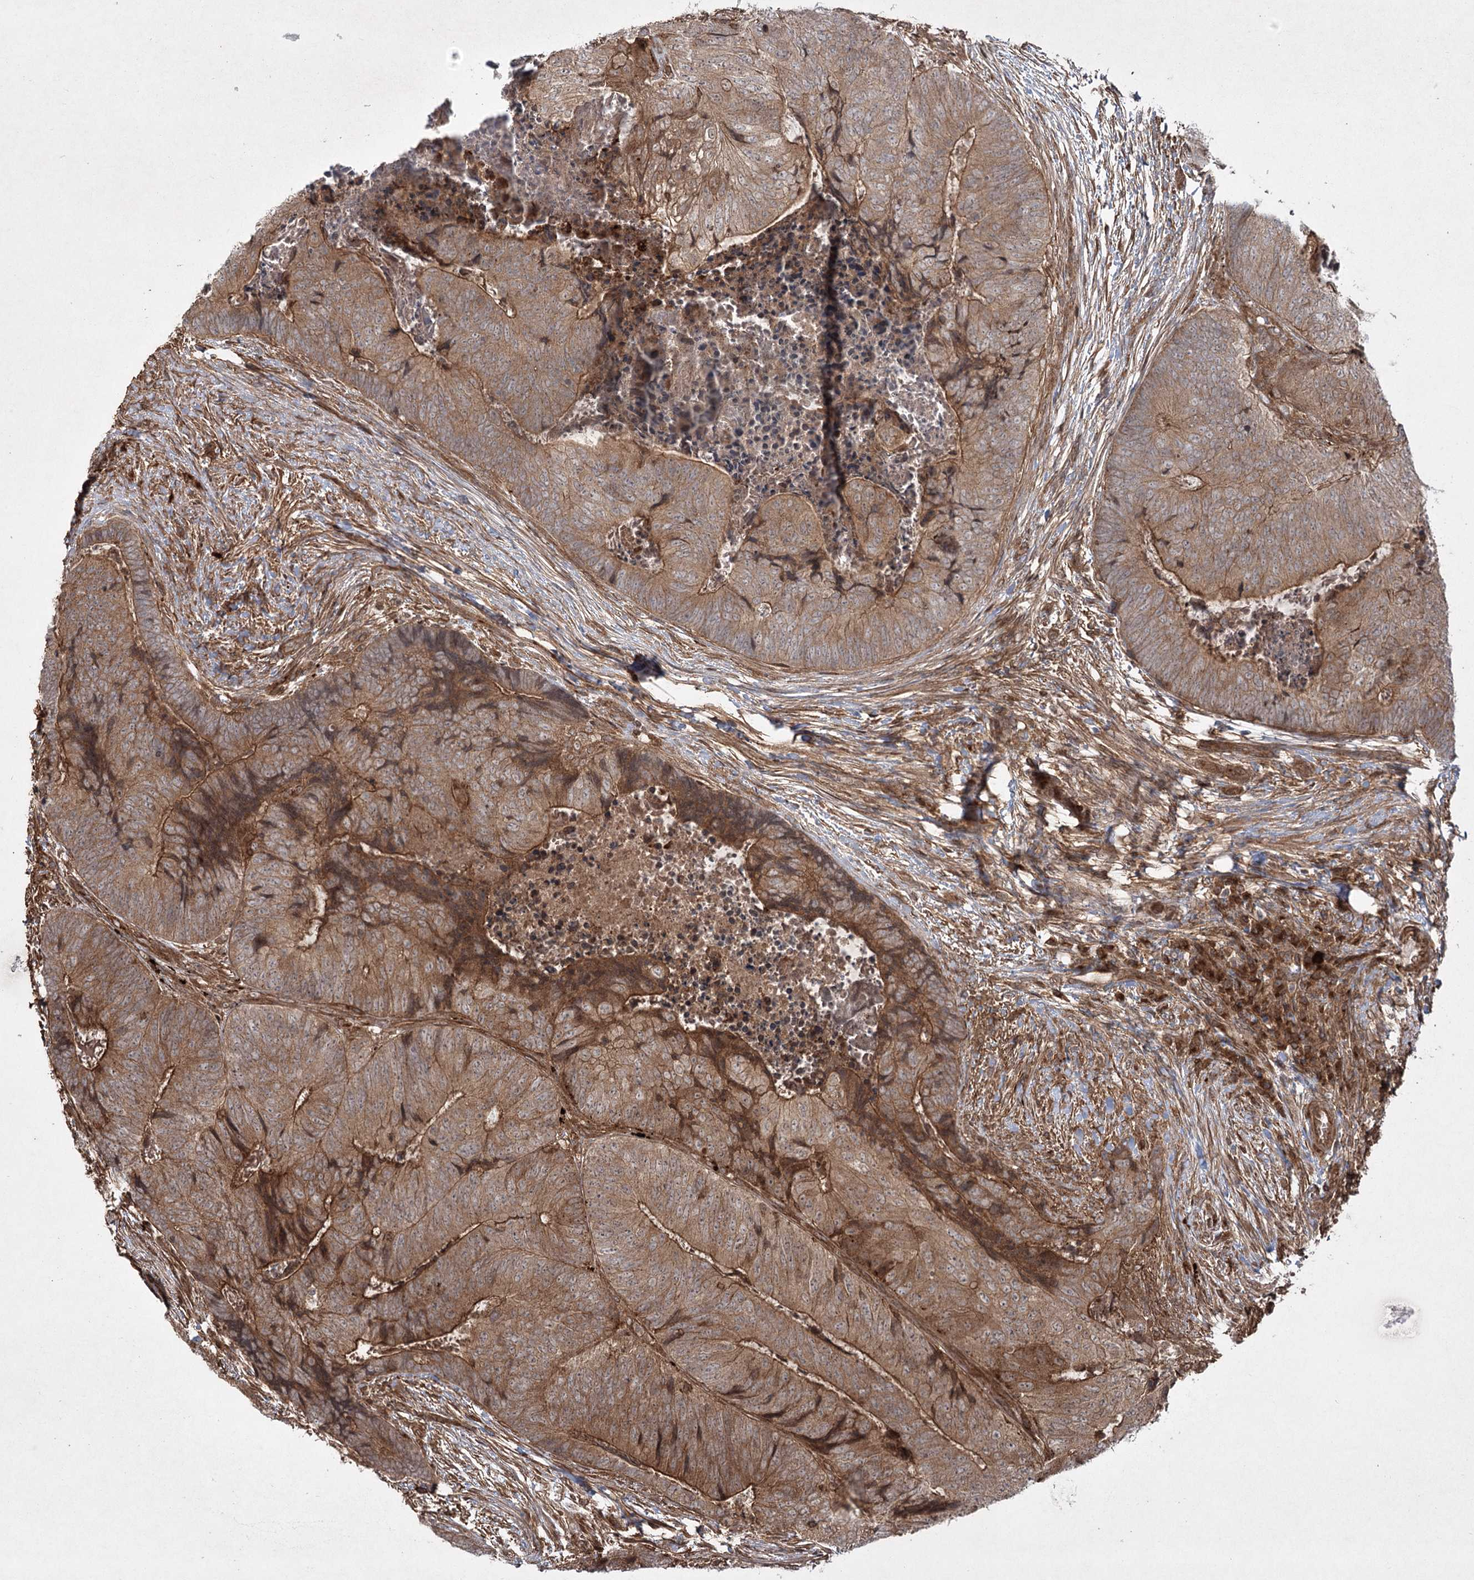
{"staining": {"intensity": "strong", "quantity": ">75%", "location": "cytoplasmic/membranous"}, "tissue": "colorectal cancer", "cell_type": "Tumor cells", "image_type": "cancer", "snomed": [{"axis": "morphology", "description": "Adenocarcinoma, NOS"}, {"axis": "topography", "description": "Colon"}], "caption": "Strong cytoplasmic/membranous protein expression is identified in approximately >75% of tumor cells in colorectal adenocarcinoma.", "gene": "MDFIC", "patient": {"sex": "female", "age": 67}}